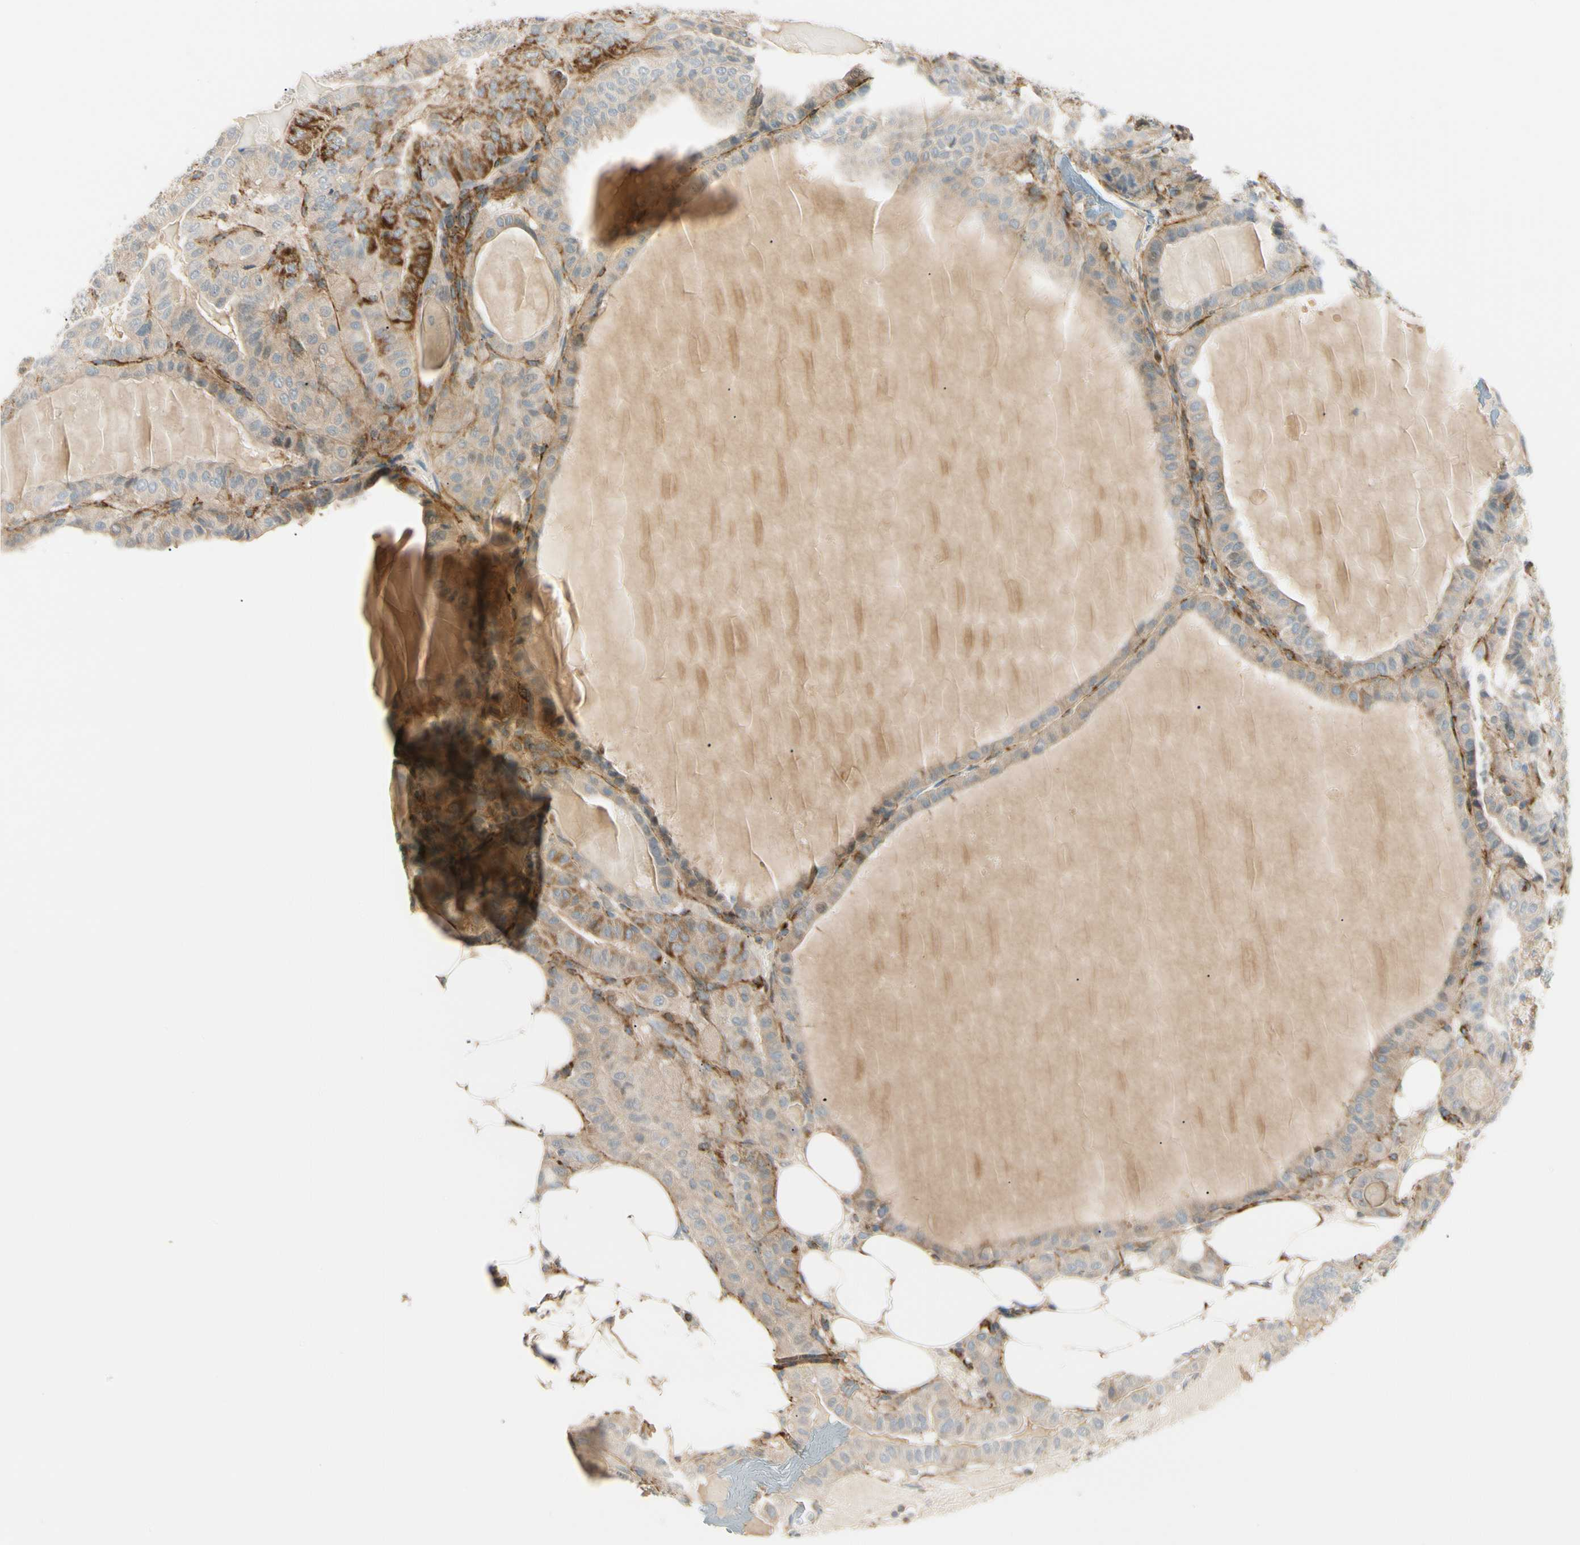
{"staining": {"intensity": "weak", "quantity": ">75%", "location": "cytoplasmic/membranous"}, "tissue": "thyroid cancer", "cell_type": "Tumor cells", "image_type": "cancer", "snomed": [{"axis": "morphology", "description": "Papillary adenocarcinoma, NOS"}, {"axis": "topography", "description": "Thyroid gland"}], "caption": "Immunohistochemical staining of thyroid cancer (papillary adenocarcinoma) shows weak cytoplasmic/membranous protein staining in about >75% of tumor cells. Nuclei are stained in blue.", "gene": "TBC1D10A", "patient": {"sex": "male", "age": 77}}